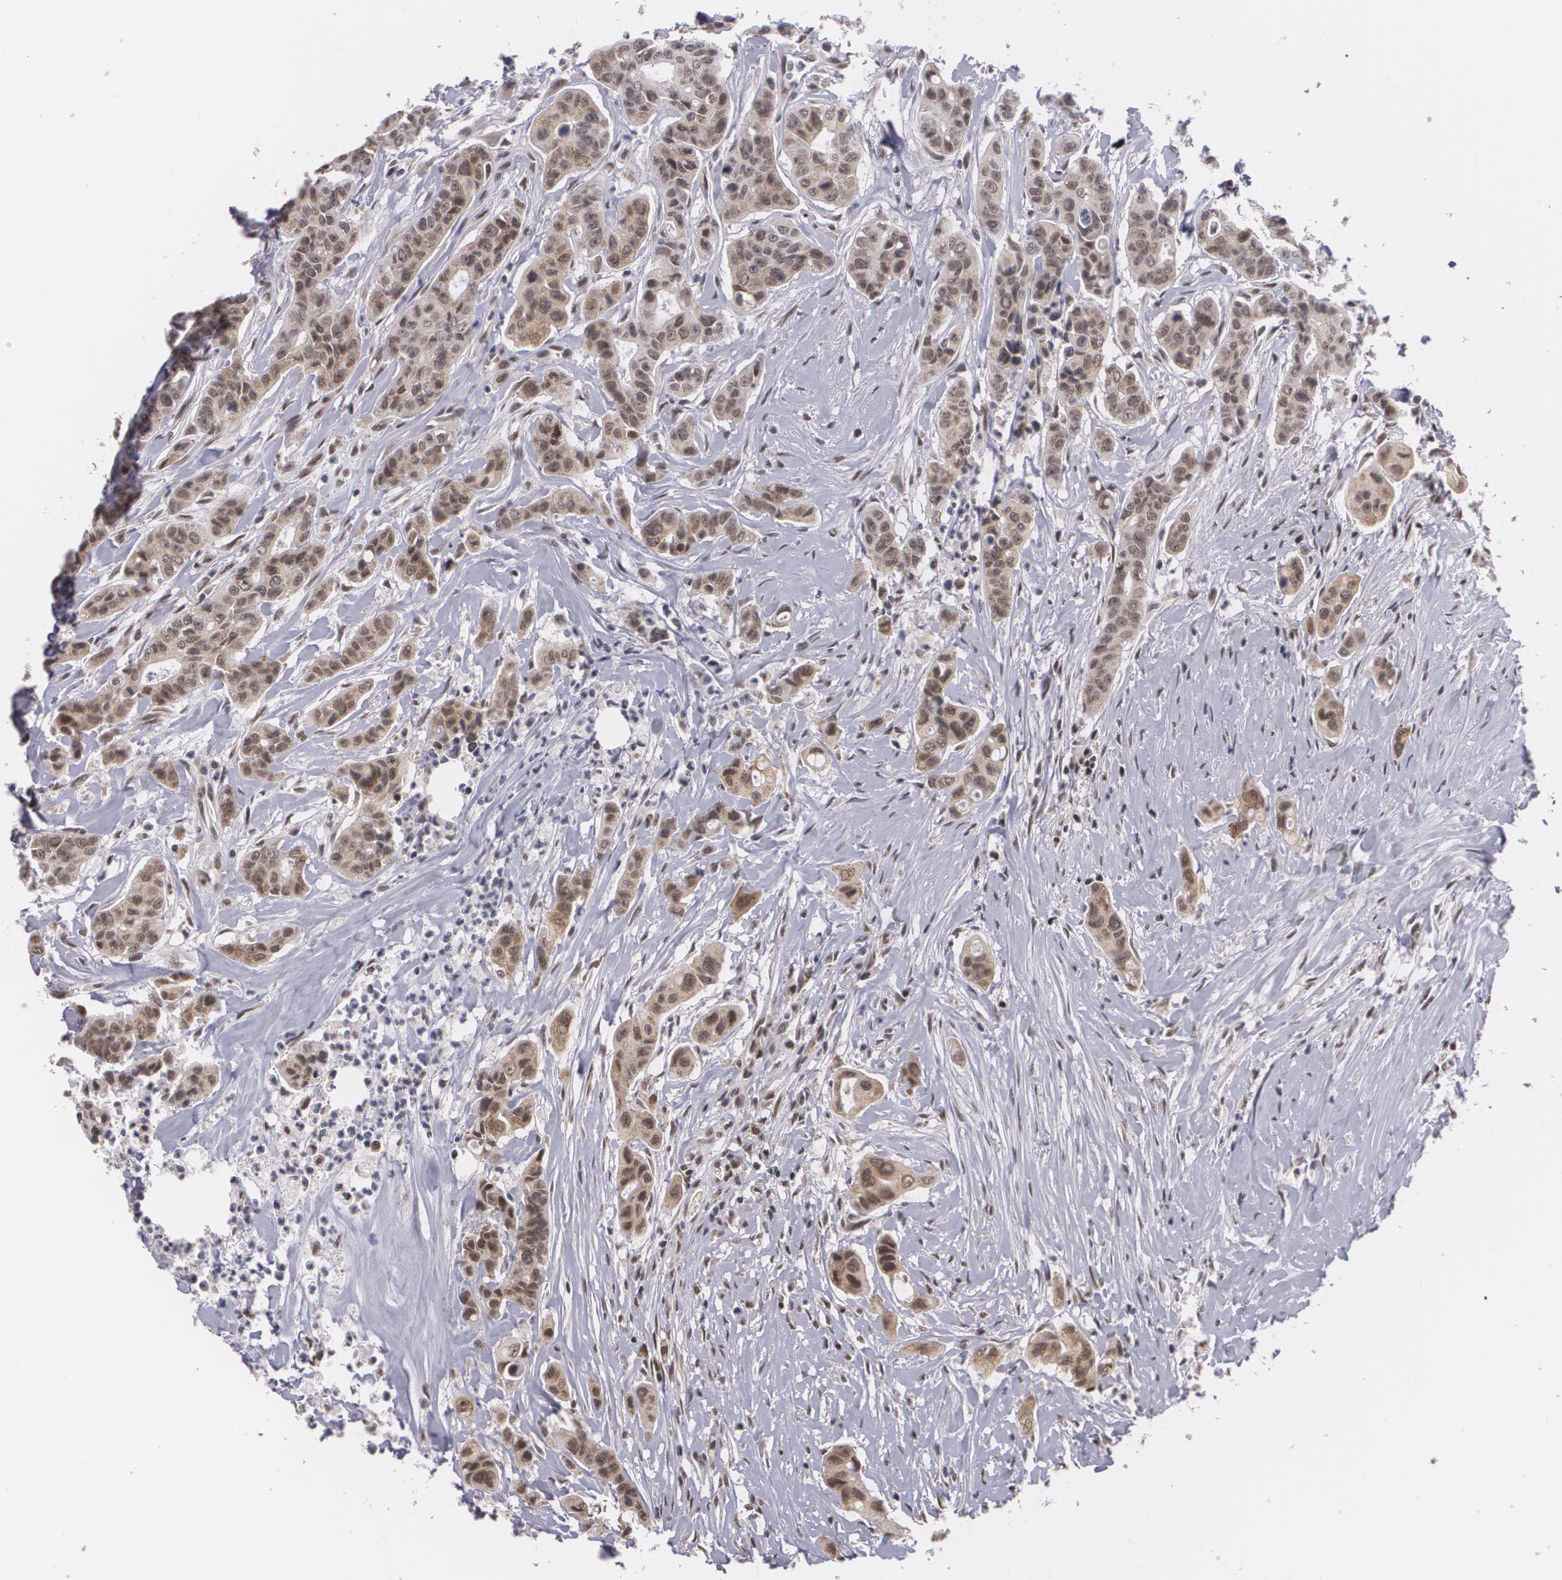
{"staining": {"intensity": "moderate", "quantity": "25%-75%", "location": "cytoplasmic/membranous,nuclear"}, "tissue": "colorectal cancer", "cell_type": "Tumor cells", "image_type": "cancer", "snomed": [{"axis": "morphology", "description": "Adenocarcinoma, NOS"}, {"axis": "topography", "description": "Colon"}], "caption": "This is a histology image of IHC staining of colorectal adenocarcinoma, which shows moderate positivity in the cytoplasmic/membranous and nuclear of tumor cells.", "gene": "ALX1", "patient": {"sex": "female", "age": 70}}